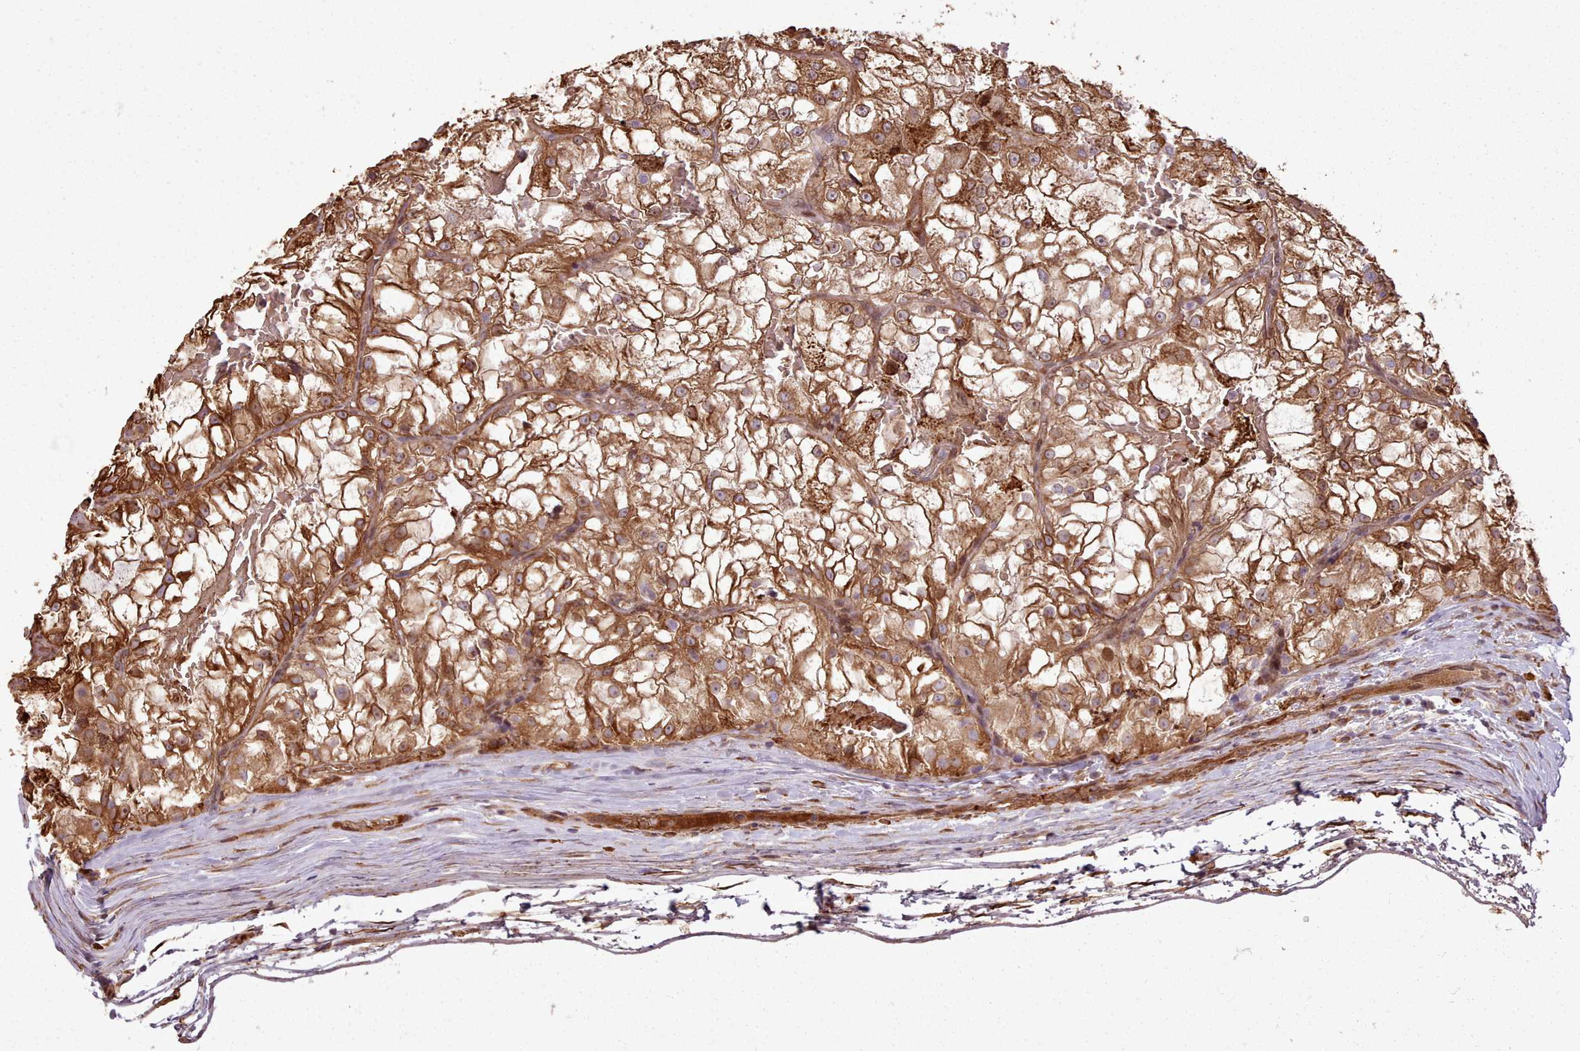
{"staining": {"intensity": "moderate", "quantity": ">75%", "location": "cytoplasmic/membranous"}, "tissue": "renal cancer", "cell_type": "Tumor cells", "image_type": "cancer", "snomed": [{"axis": "morphology", "description": "Adenocarcinoma, NOS"}, {"axis": "topography", "description": "Kidney"}], "caption": "IHC (DAB) staining of human renal cancer (adenocarcinoma) demonstrates moderate cytoplasmic/membranous protein staining in approximately >75% of tumor cells.", "gene": "CABP1", "patient": {"sex": "female", "age": 72}}